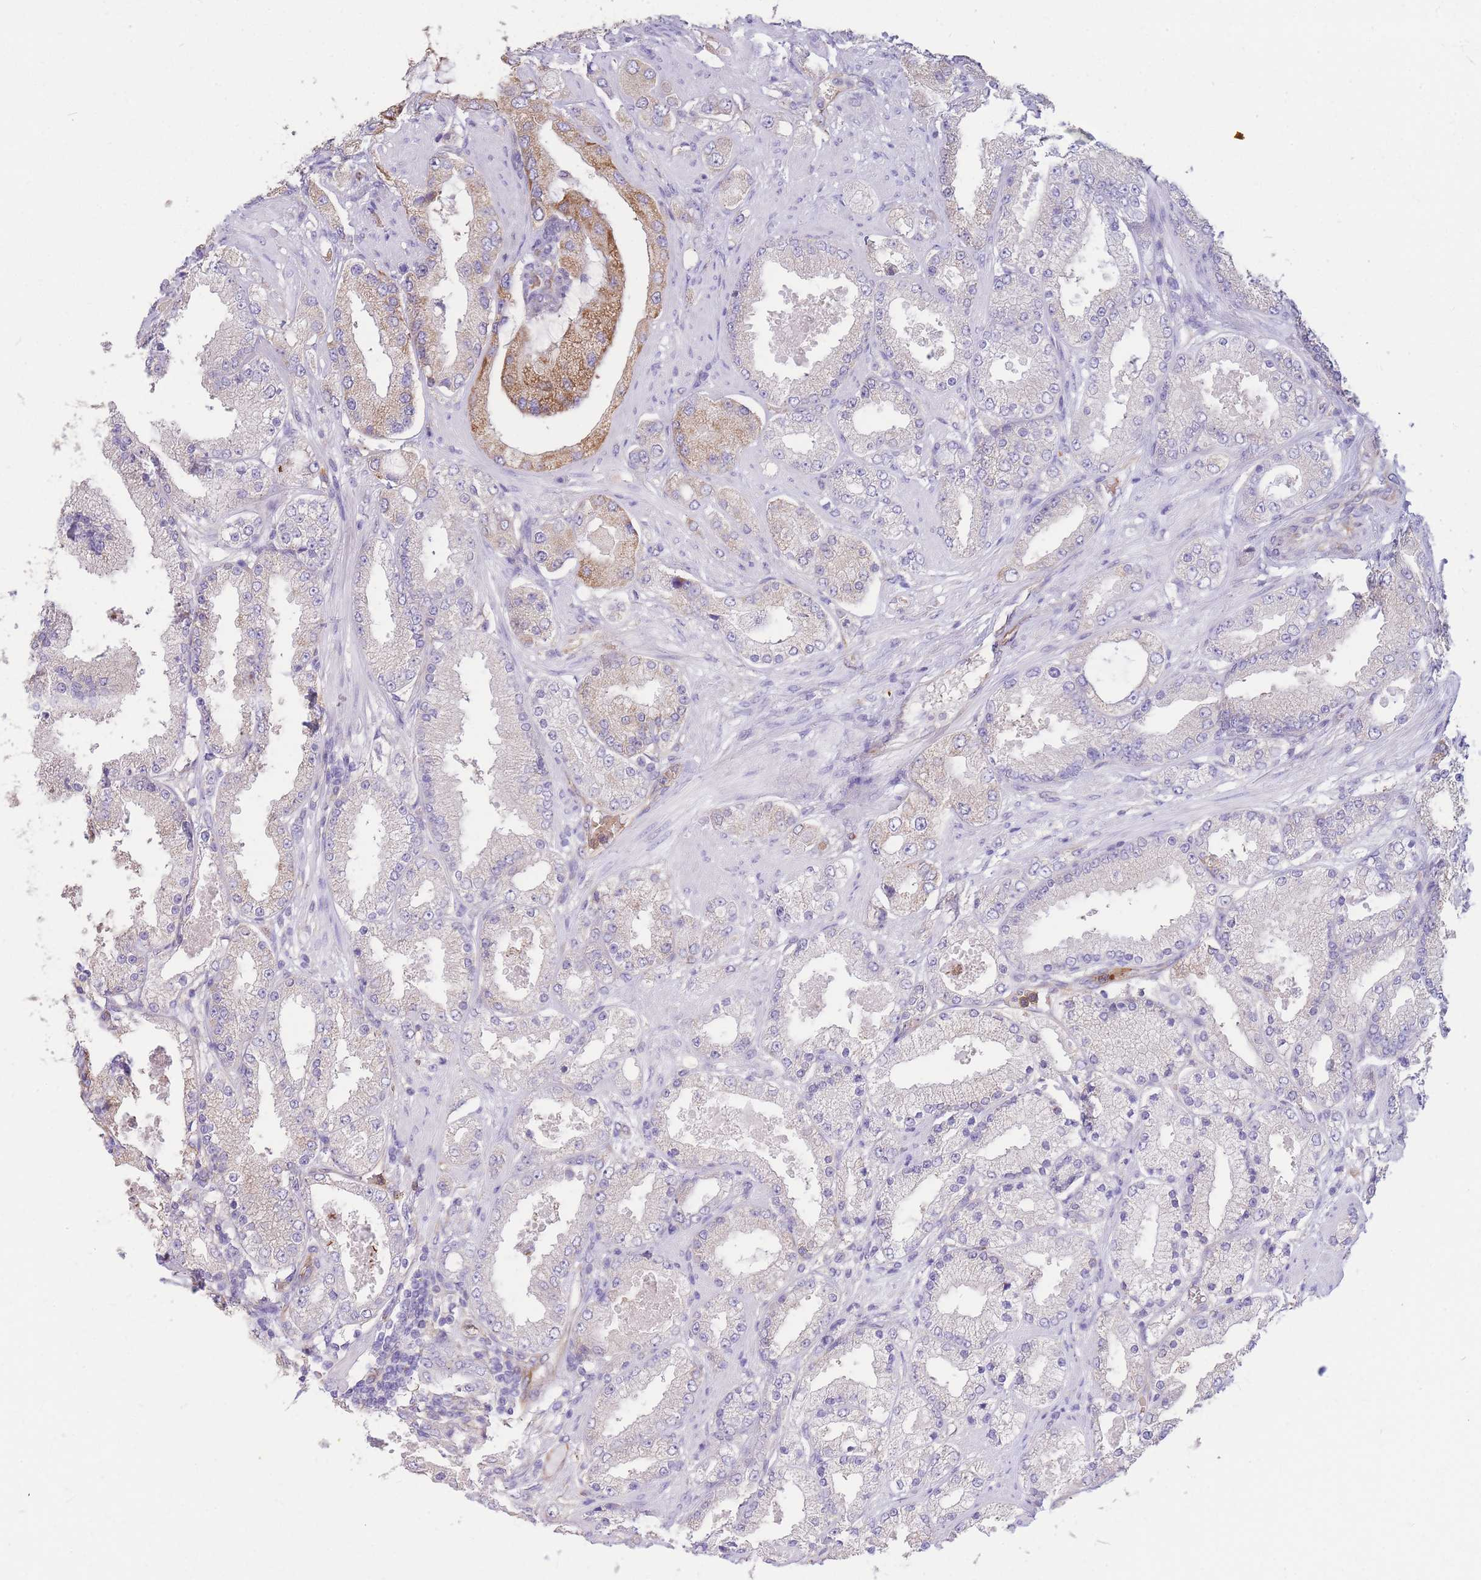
{"staining": {"intensity": "moderate", "quantity": "<25%", "location": "cytoplasmic/membranous"}, "tissue": "prostate cancer", "cell_type": "Tumor cells", "image_type": "cancer", "snomed": [{"axis": "morphology", "description": "Adenocarcinoma, High grade"}, {"axis": "topography", "description": "Prostate"}], "caption": "This is an image of IHC staining of prostate cancer (adenocarcinoma (high-grade)), which shows moderate positivity in the cytoplasmic/membranous of tumor cells.", "gene": "ANKRD53", "patient": {"sex": "male", "age": 68}}